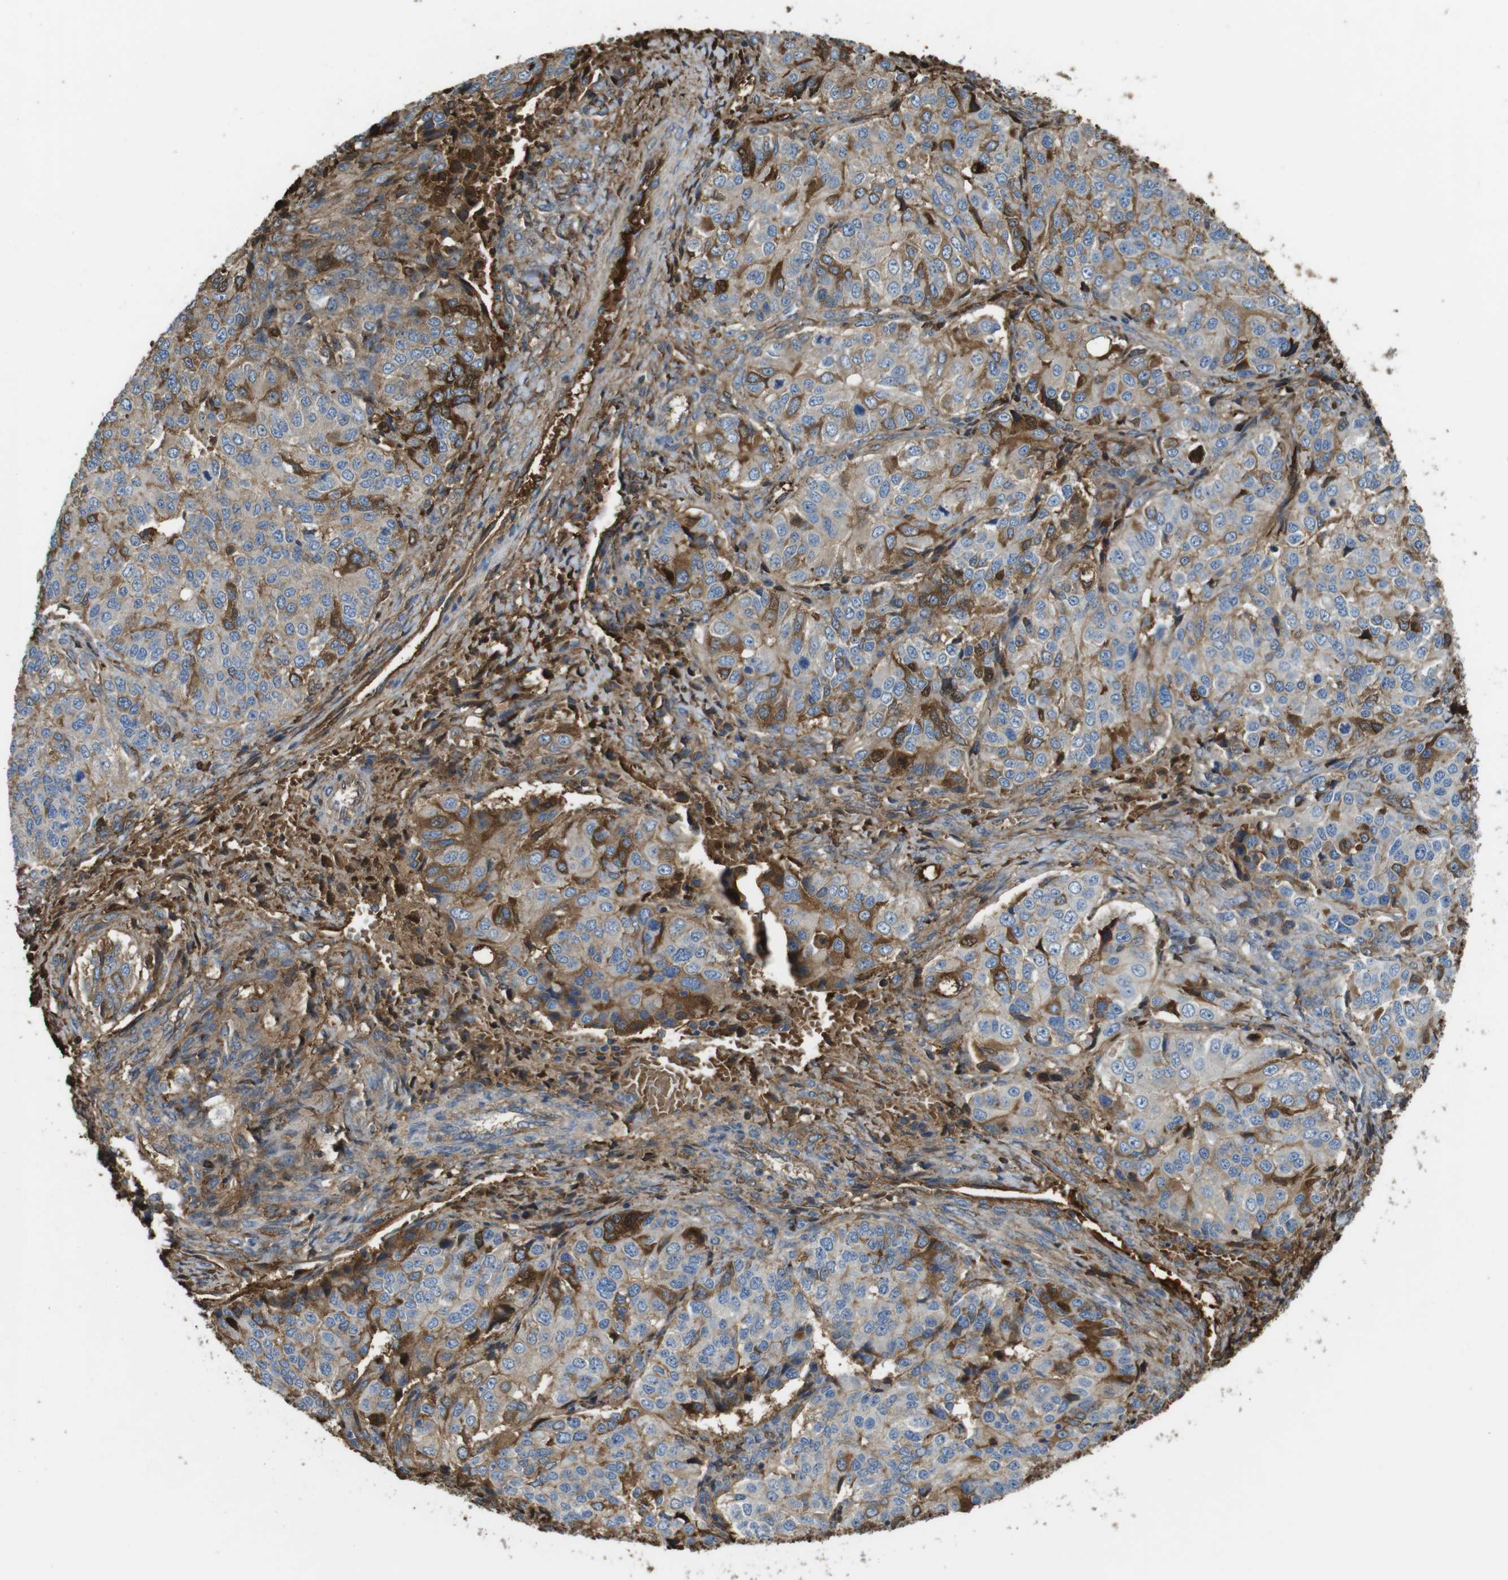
{"staining": {"intensity": "moderate", "quantity": "<25%", "location": "cytoplasmic/membranous"}, "tissue": "ovarian cancer", "cell_type": "Tumor cells", "image_type": "cancer", "snomed": [{"axis": "morphology", "description": "Carcinoma, endometroid"}, {"axis": "topography", "description": "Ovary"}], "caption": "IHC of human ovarian cancer (endometroid carcinoma) reveals low levels of moderate cytoplasmic/membranous expression in about <25% of tumor cells.", "gene": "LTBP4", "patient": {"sex": "female", "age": 51}}